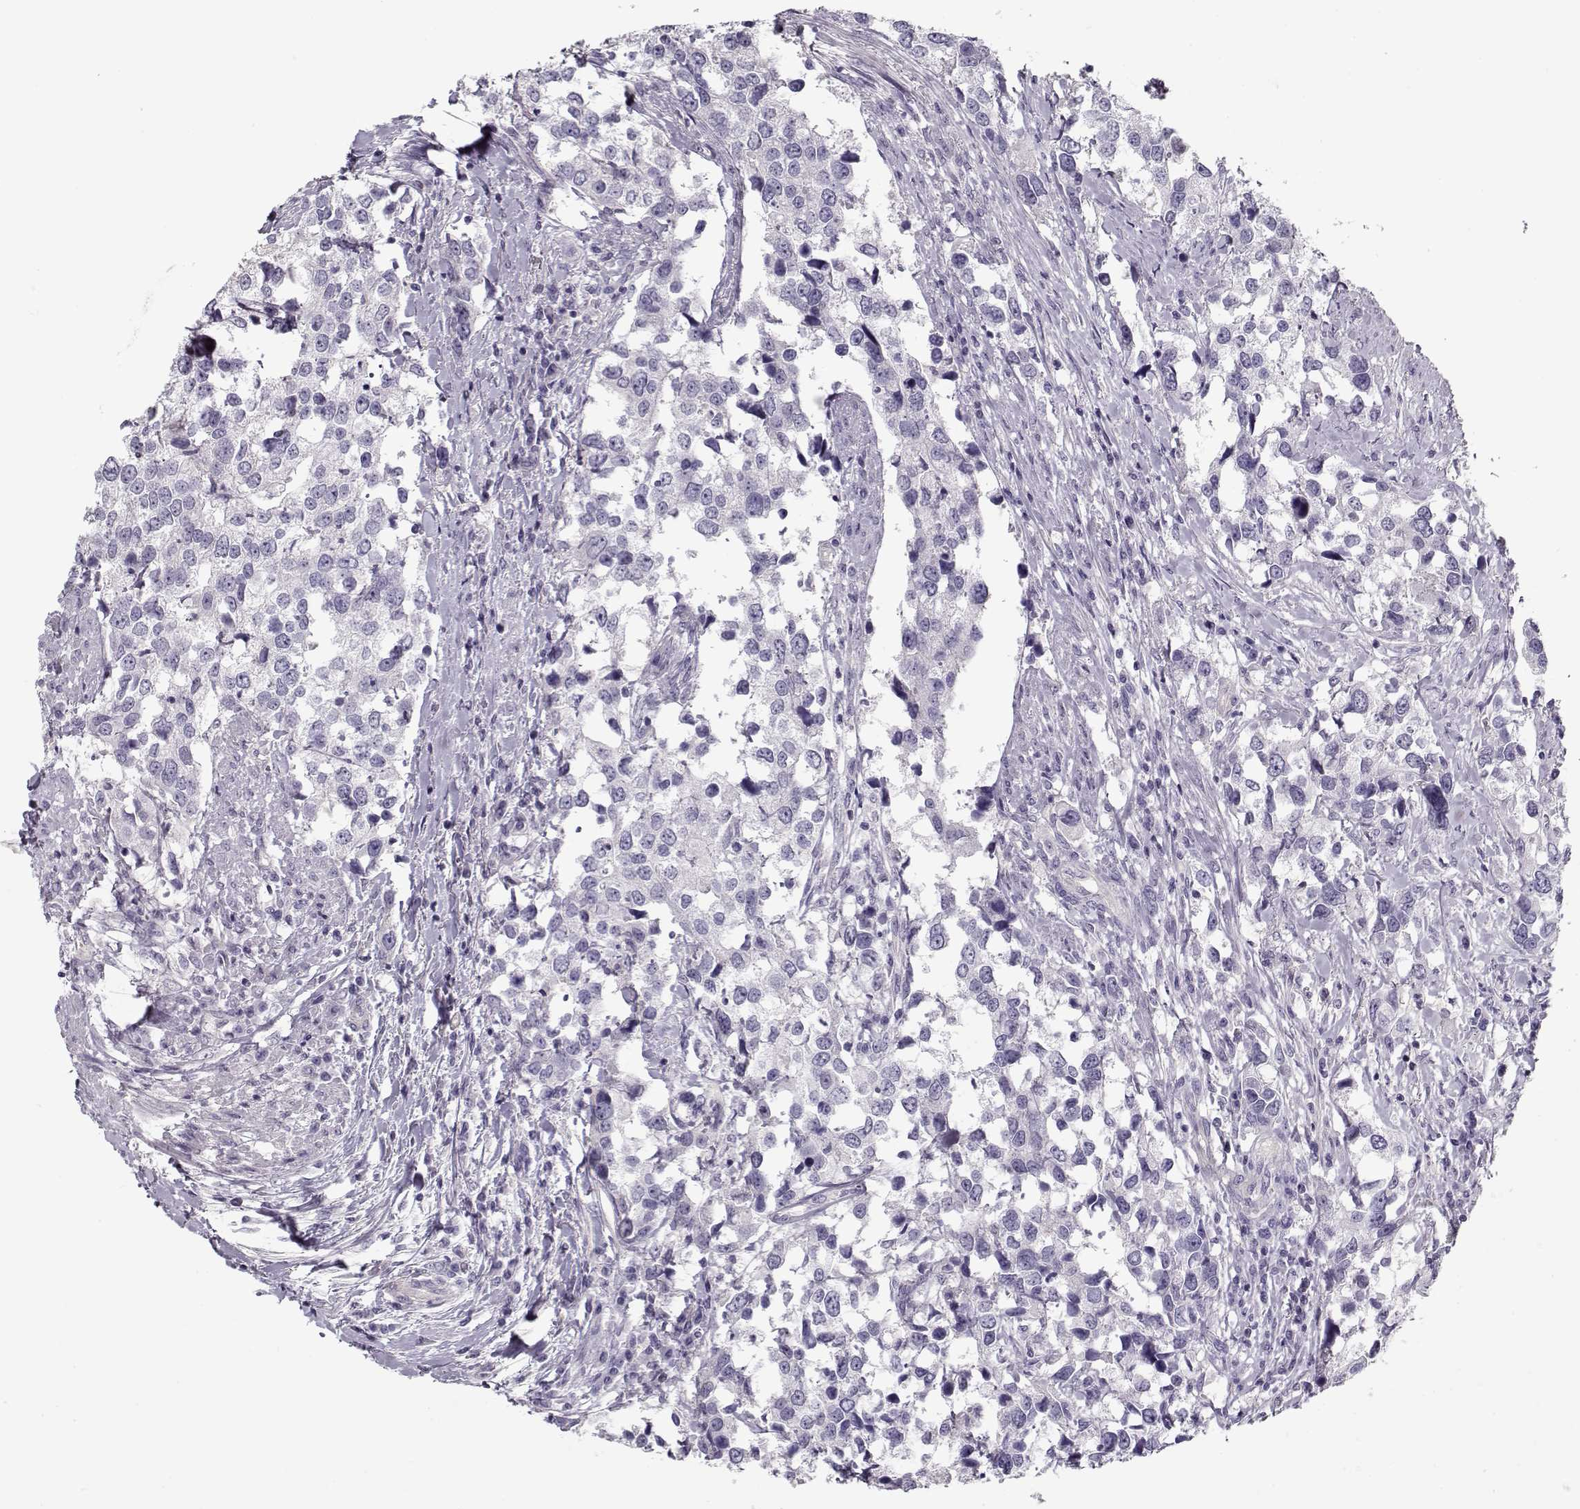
{"staining": {"intensity": "negative", "quantity": "none", "location": "none"}, "tissue": "urothelial cancer", "cell_type": "Tumor cells", "image_type": "cancer", "snomed": [{"axis": "morphology", "description": "Urothelial carcinoma, NOS"}, {"axis": "morphology", "description": "Urothelial carcinoma, High grade"}, {"axis": "topography", "description": "Urinary bladder"}], "caption": "Human urothelial cancer stained for a protein using immunohistochemistry demonstrates no positivity in tumor cells.", "gene": "CCDC136", "patient": {"sex": "male", "age": 63}}